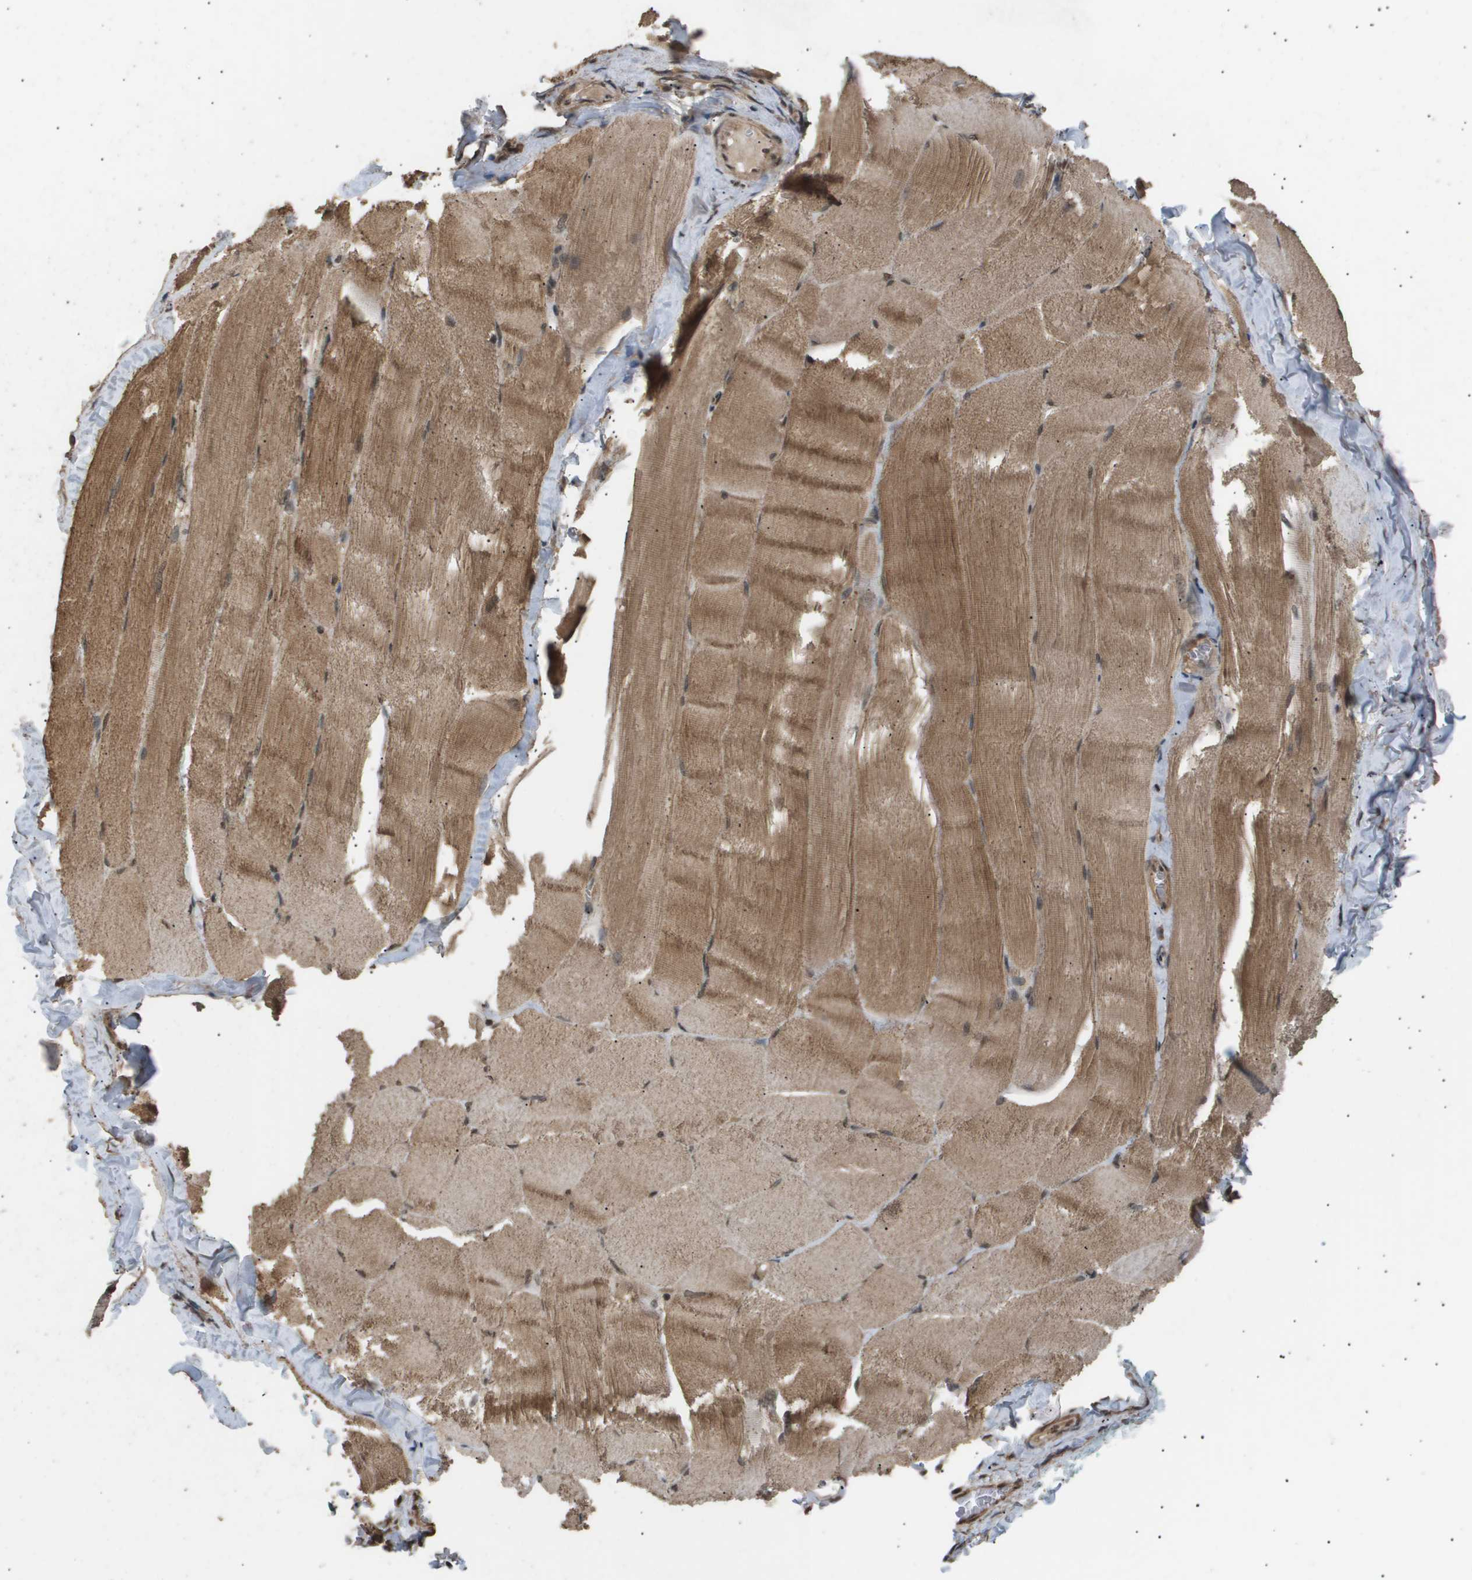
{"staining": {"intensity": "moderate", "quantity": ">75%", "location": "cytoplasmic/membranous,nuclear"}, "tissue": "skeletal muscle", "cell_type": "Myocytes", "image_type": "normal", "snomed": [{"axis": "morphology", "description": "Normal tissue, NOS"}, {"axis": "morphology", "description": "Squamous cell carcinoma, NOS"}, {"axis": "topography", "description": "Skeletal muscle"}], "caption": "Skeletal muscle stained with immunohistochemistry (IHC) exhibits moderate cytoplasmic/membranous,nuclear positivity in about >75% of myocytes. (IHC, brightfield microscopy, high magnification).", "gene": "ING1", "patient": {"sex": "male", "age": 51}}